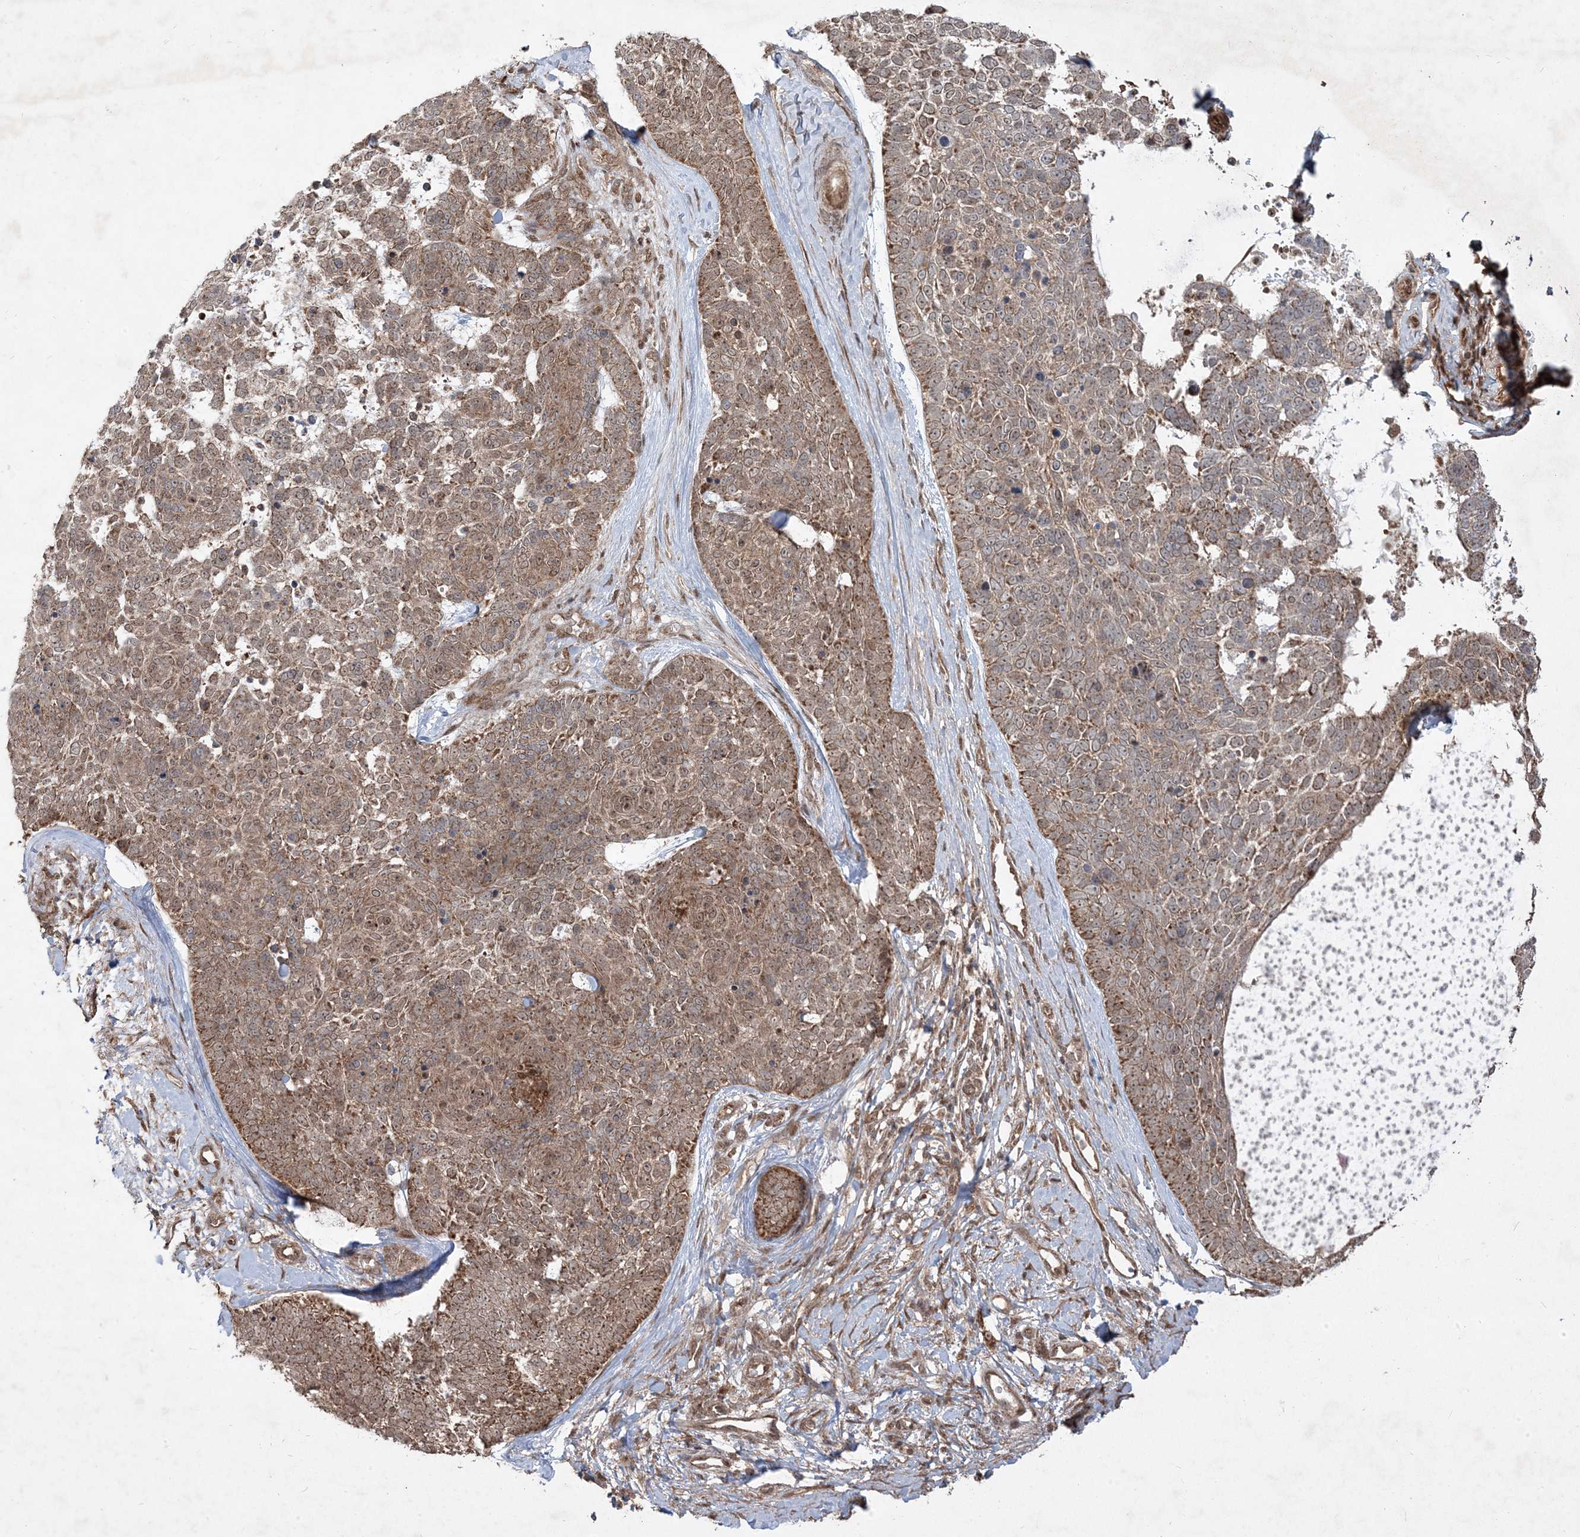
{"staining": {"intensity": "moderate", "quantity": ">75%", "location": "cytoplasmic/membranous,nuclear"}, "tissue": "skin cancer", "cell_type": "Tumor cells", "image_type": "cancer", "snomed": [{"axis": "morphology", "description": "Basal cell carcinoma"}, {"axis": "topography", "description": "Skin"}], "caption": "A photomicrograph of human skin basal cell carcinoma stained for a protein displays moderate cytoplasmic/membranous and nuclear brown staining in tumor cells. Immunohistochemistry stains the protein in brown and the nuclei are stained blue.", "gene": "PLEKHM2", "patient": {"sex": "female", "age": 81}}